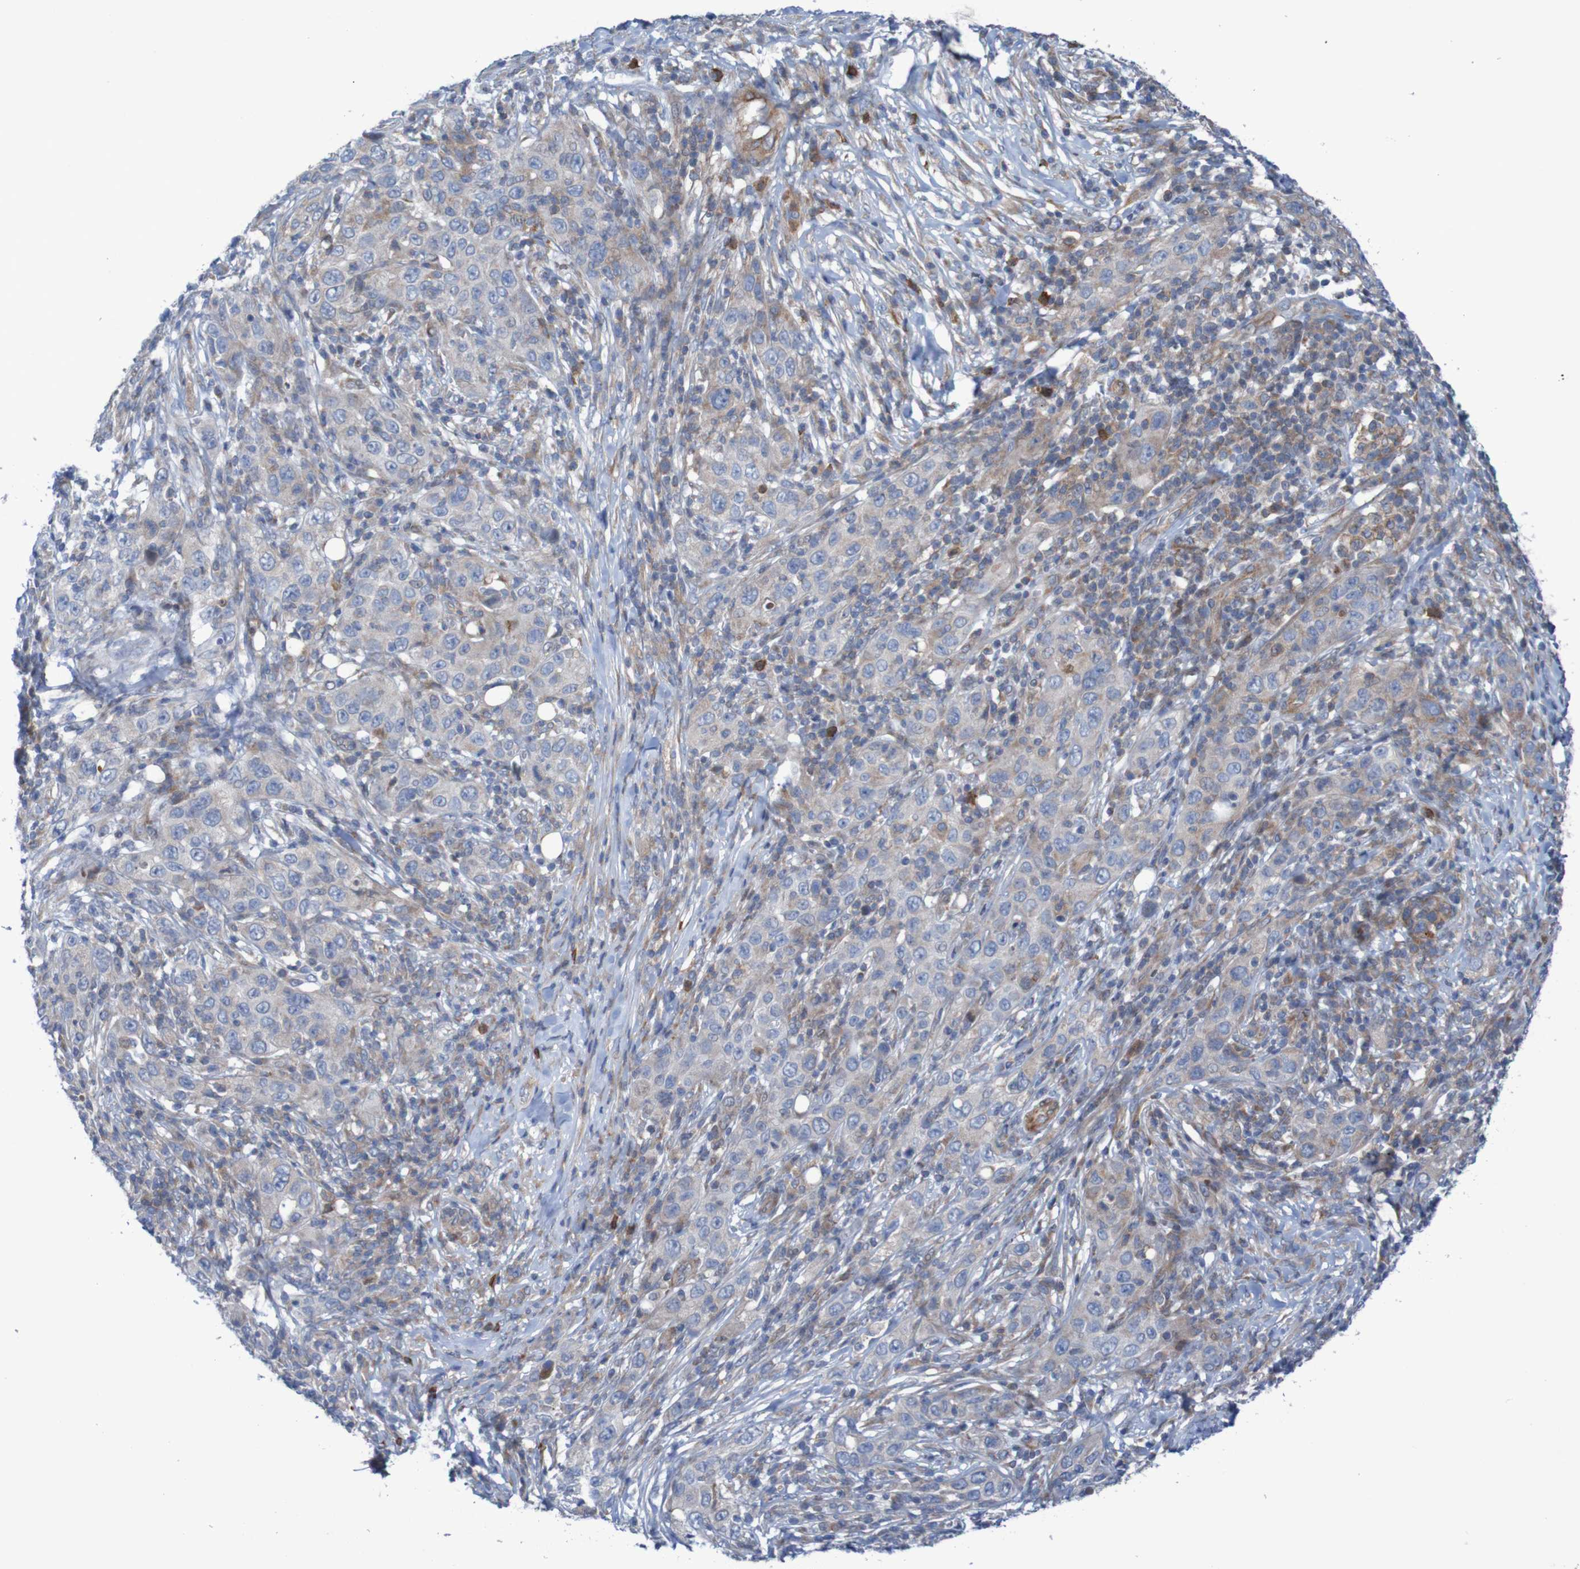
{"staining": {"intensity": "weak", "quantity": "<25%", "location": "cytoplasmic/membranous"}, "tissue": "skin cancer", "cell_type": "Tumor cells", "image_type": "cancer", "snomed": [{"axis": "morphology", "description": "Squamous cell carcinoma, NOS"}, {"axis": "topography", "description": "Skin"}], "caption": "This photomicrograph is of skin cancer (squamous cell carcinoma) stained with immunohistochemistry to label a protein in brown with the nuclei are counter-stained blue. There is no expression in tumor cells. (Stains: DAB immunohistochemistry (IHC) with hematoxylin counter stain, Microscopy: brightfield microscopy at high magnification).", "gene": "ANGPT4", "patient": {"sex": "female", "age": 88}}